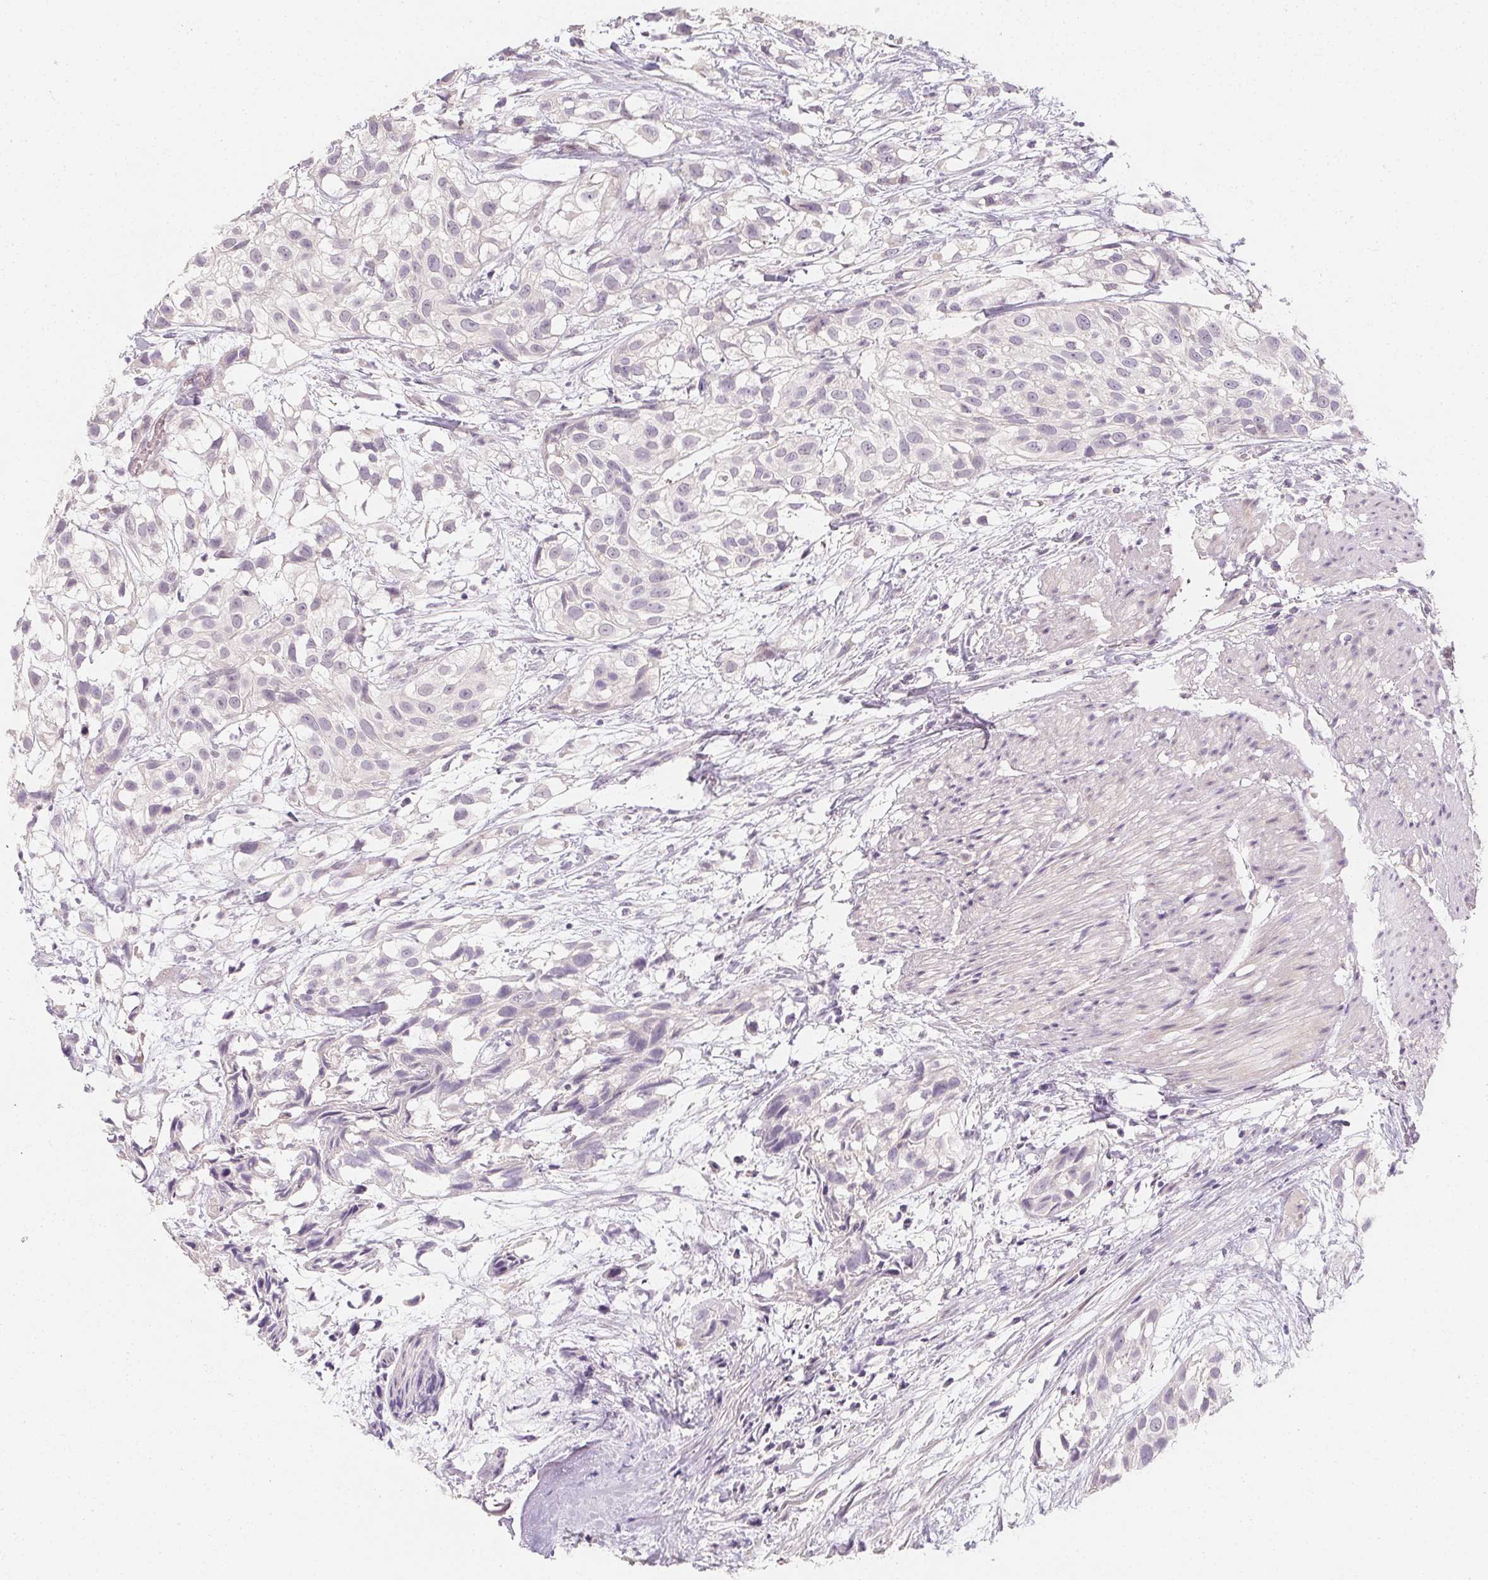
{"staining": {"intensity": "negative", "quantity": "none", "location": "none"}, "tissue": "urothelial cancer", "cell_type": "Tumor cells", "image_type": "cancer", "snomed": [{"axis": "morphology", "description": "Urothelial carcinoma, High grade"}, {"axis": "topography", "description": "Urinary bladder"}], "caption": "Histopathology image shows no protein staining in tumor cells of urothelial cancer tissue. (DAB (3,3'-diaminobenzidine) immunohistochemistry, high magnification).", "gene": "ZBBX", "patient": {"sex": "male", "age": 56}}